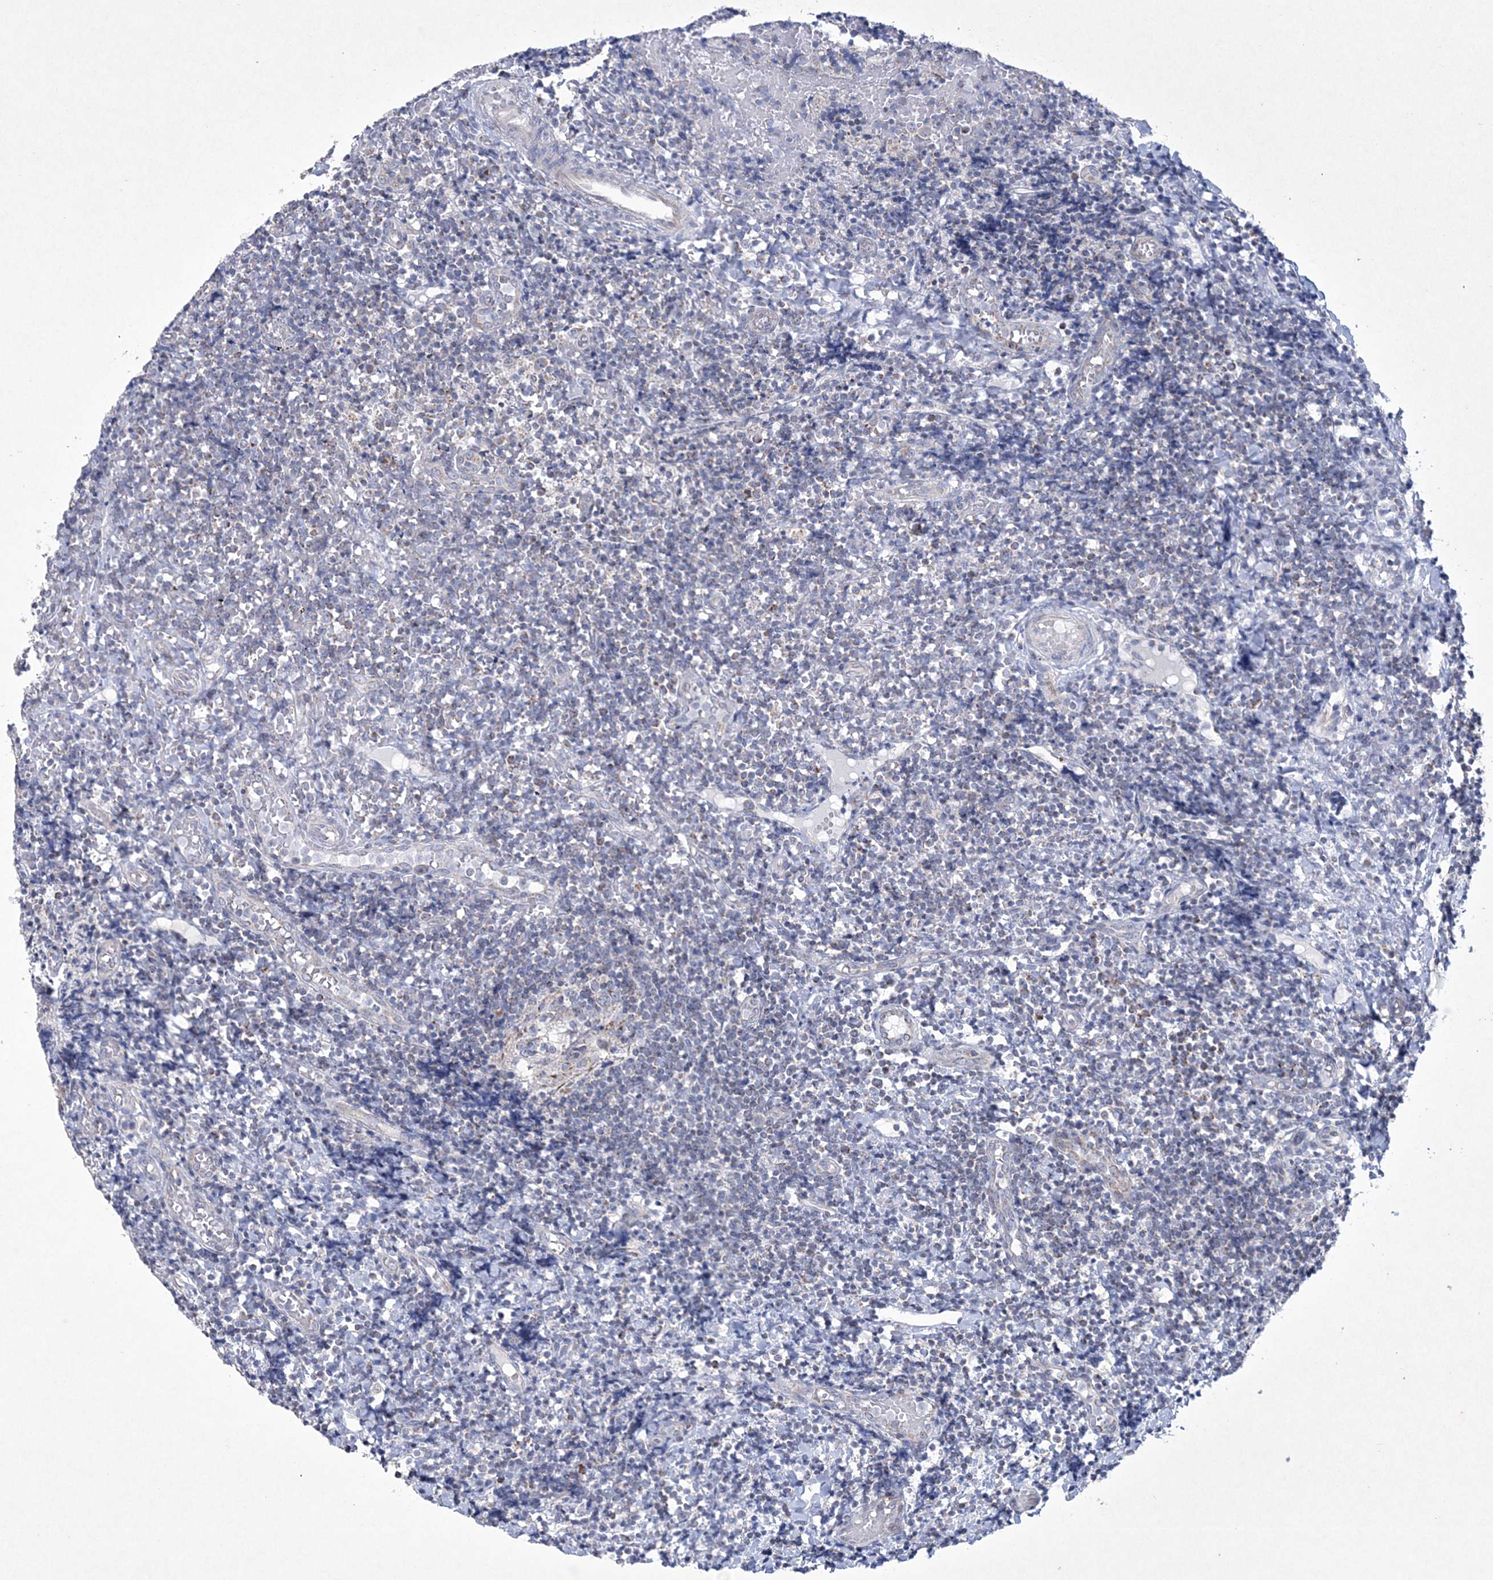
{"staining": {"intensity": "weak", "quantity": "<25%", "location": "cytoplasmic/membranous"}, "tissue": "tonsil", "cell_type": "Germinal center cells", "image_type": "normal", "snomed": [{"axis": "morphology", "description": "Normal tissue, NOS"}, {"axis": "topography", "description": "Tonsil"}], "caption": "This is an immunohistochemistry (IHC) micrograph of unremarkable tonsil. There is no expression in germinal center cells.", "gene": "CES4A", "patient": {"sex": "female", "age": 19}}